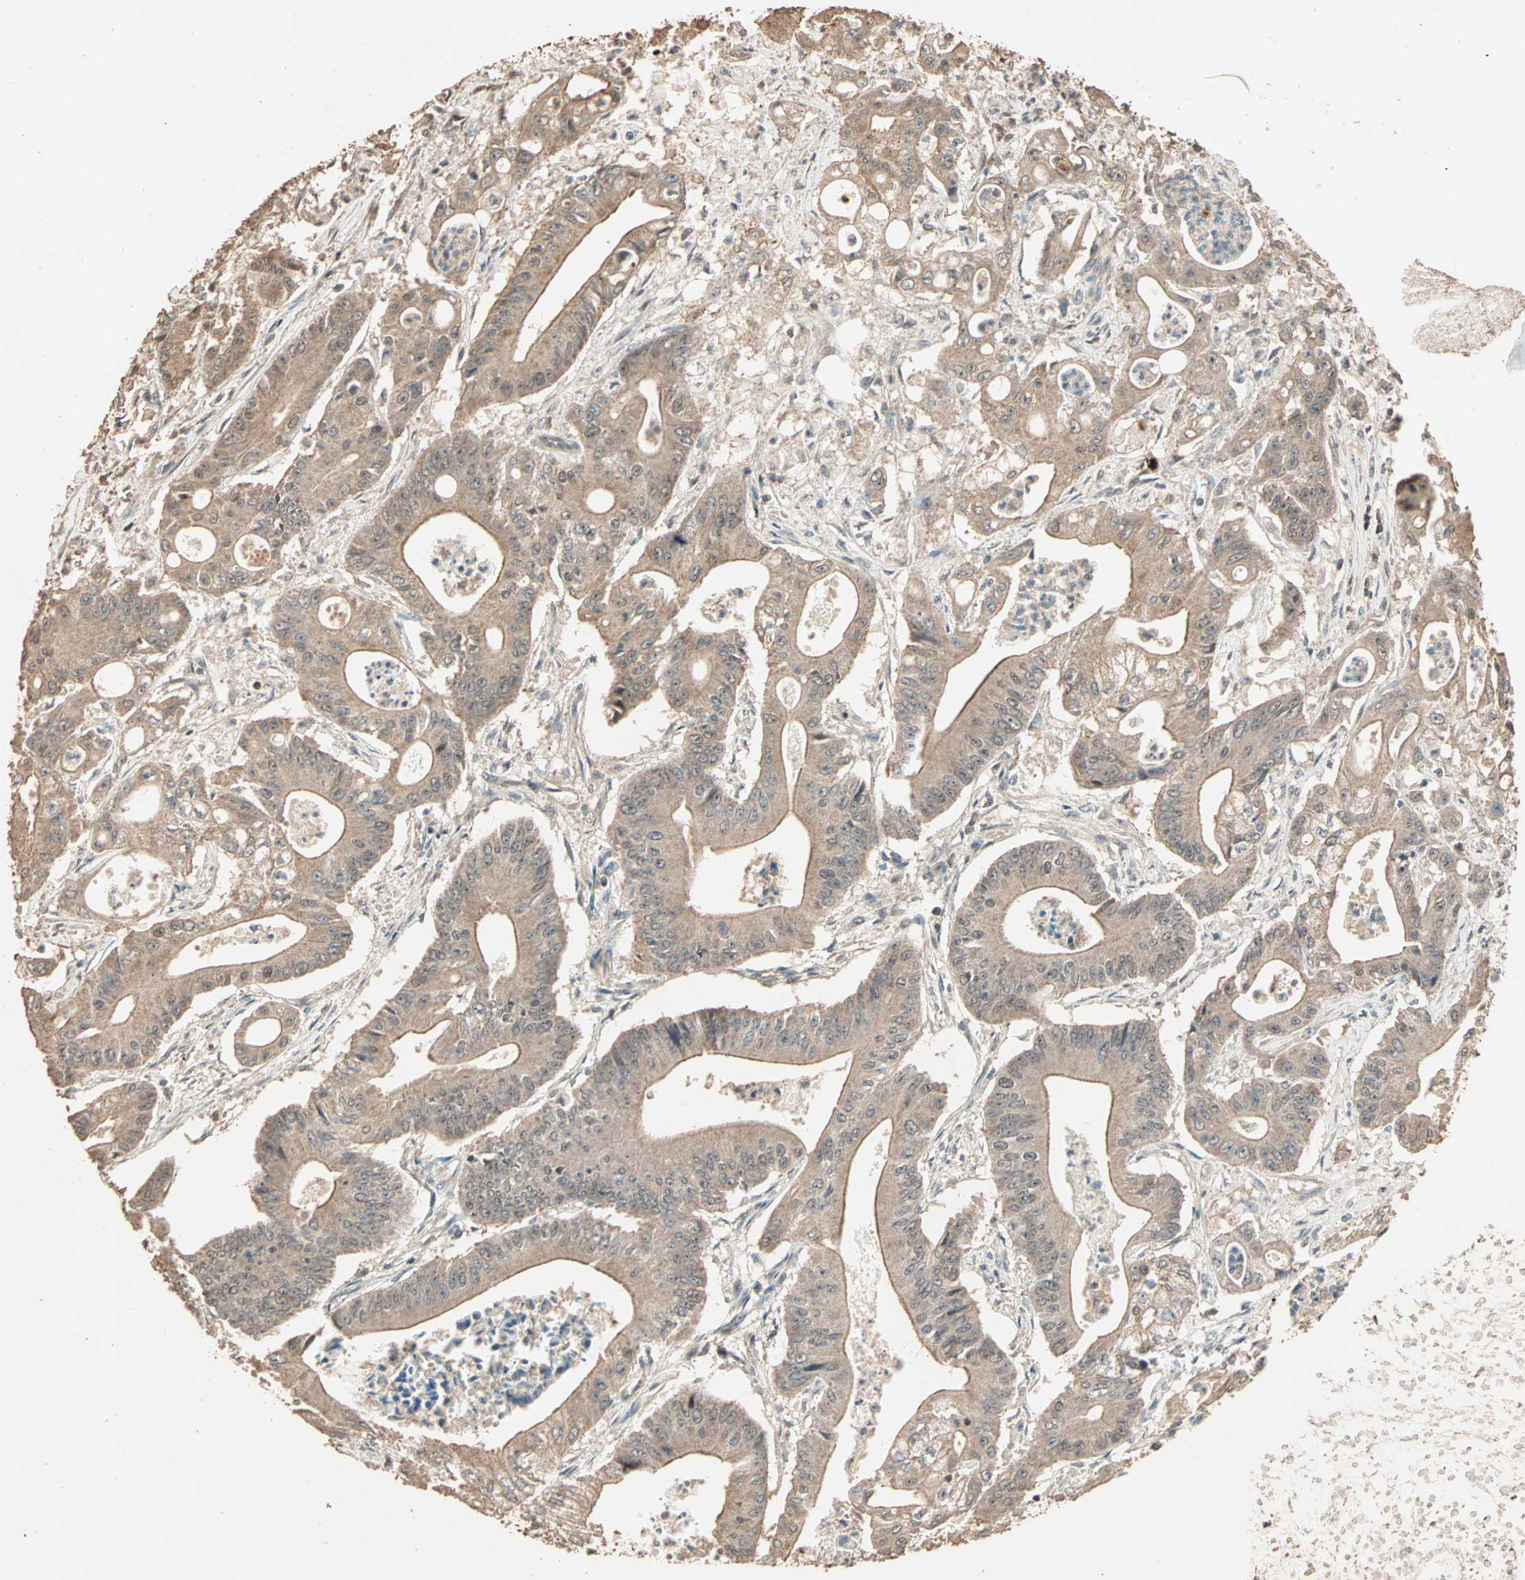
{"staining": {"intensity": "moderate", "quantity": ">75%", "location": "cytoplasmic/membranous"}, "tissue": "pancreatic cancer", "cell_type": "Tumor cells", "image_type": "cancer", "snomed": [{"axis": "morphology", "description": "Normal tissue, NOS"}, {"axis": "topography", "description": "Lymph node"}], "caption": "DAB immunohistochemical staining of pancreatic cancer demonstrates moderate cytoplasmic/membranous protein expression in approximately >75% of tumor cells.", "gene": "ZBTB33", "patient": {"sex": "male", "age": 62}}